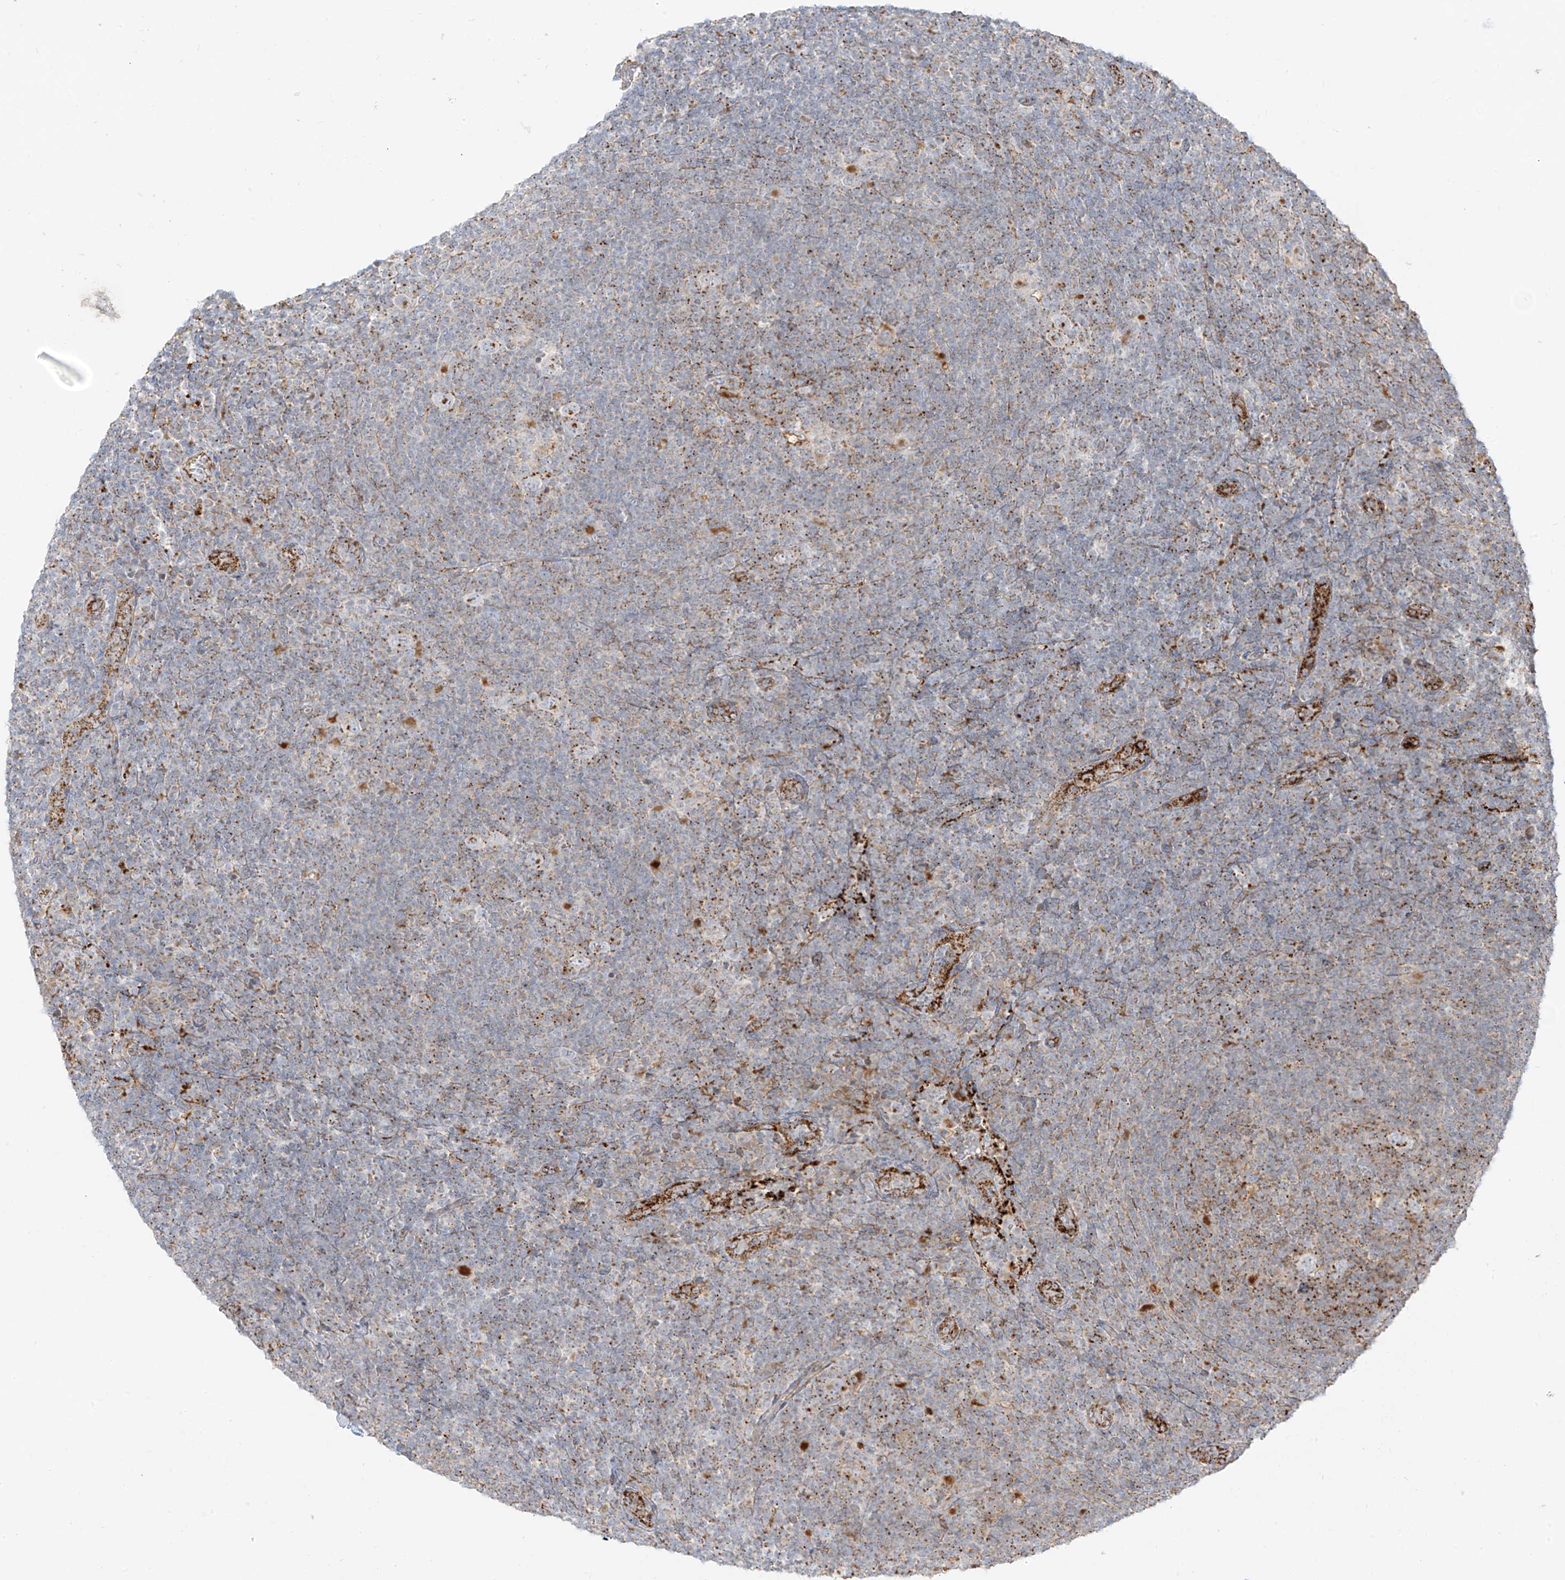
{"staining": {"intensity": "moderate", "quantity": ">75%", "location": "cytoplasmic/membranous"}, "tissue": "lymphoma", "cell_type": "Tumor cells", "image_type": "cancer", "snomed": [{"axis": "morphology", "description": "Hodgkin's disease, NOS"}, {"axis": "topography", "description": "Lymph node"}], "caption": "Immunohistochemistry (IHC) of human Hodgkin's disease displays medium levels of moderate cytoplasmic/membranous staining in about >75% of tumor cells. The staining is performed using DAB brown chromogen to label protein expression. The nuclei are counter-stained blue using hematoxylin.", "gene": "SLC35F6", "patient": {"sex": "female", "age": 57}}